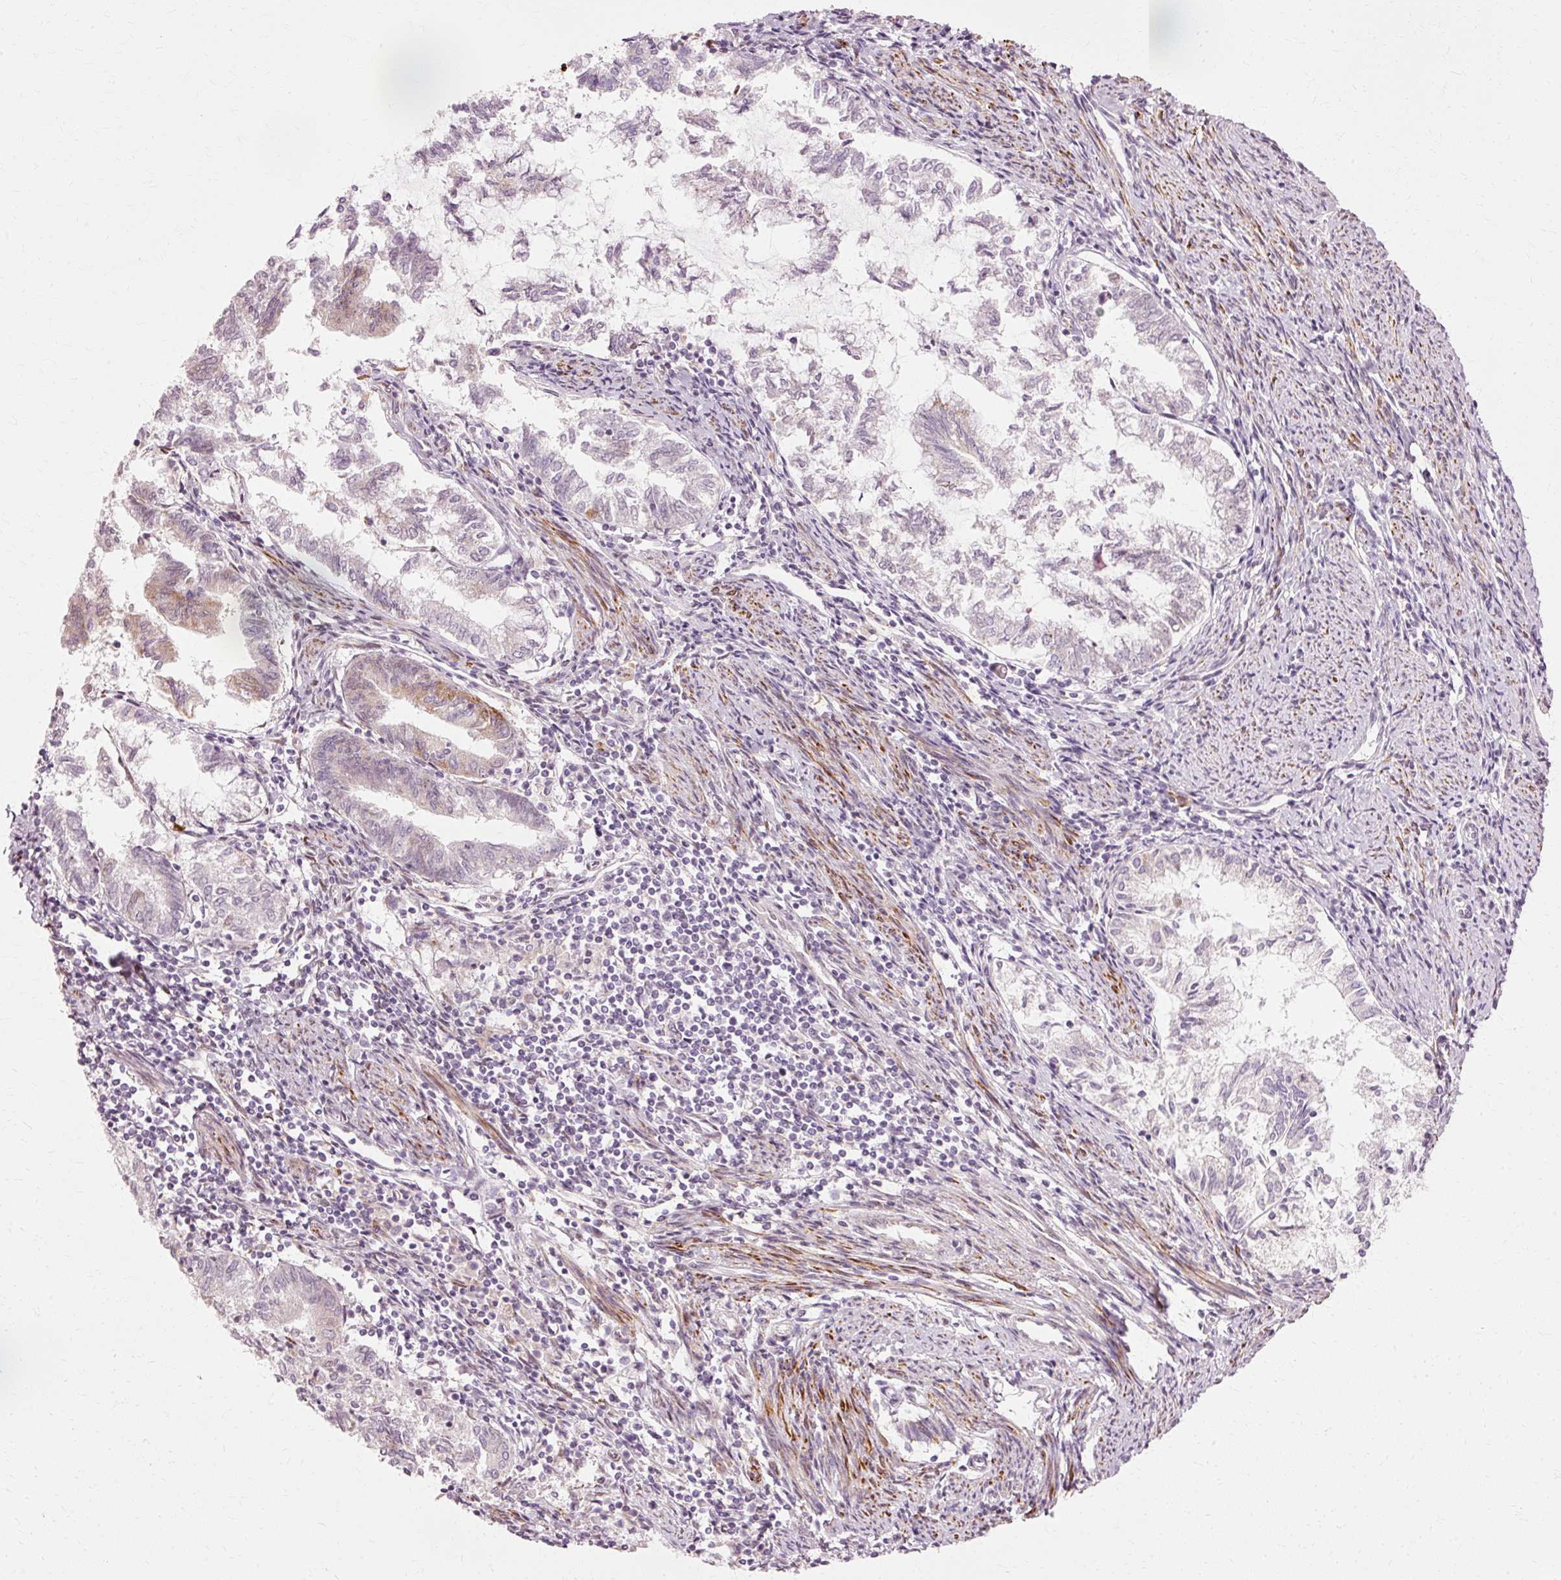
{"staining": {"intensity": "weak", "quantity": "<25%", "location": "cytoplasmic/membranous"}, "tissue": "endometrial cancer", "cell_type": "Tumor cells", "image_type": "cancer", "snomed": [{"axis": "morphology", "description": "Adenocarcinoma, NOS"}, {"axis": "topography", "description": "Endometrium"}], "caption": "DAB immunohistochemical staining of endometrial adenocarcinoma exhibits no significant expression in tumor cells.", "gene": "RGPD5", "patient": {"sex": "female", "age": 79}}